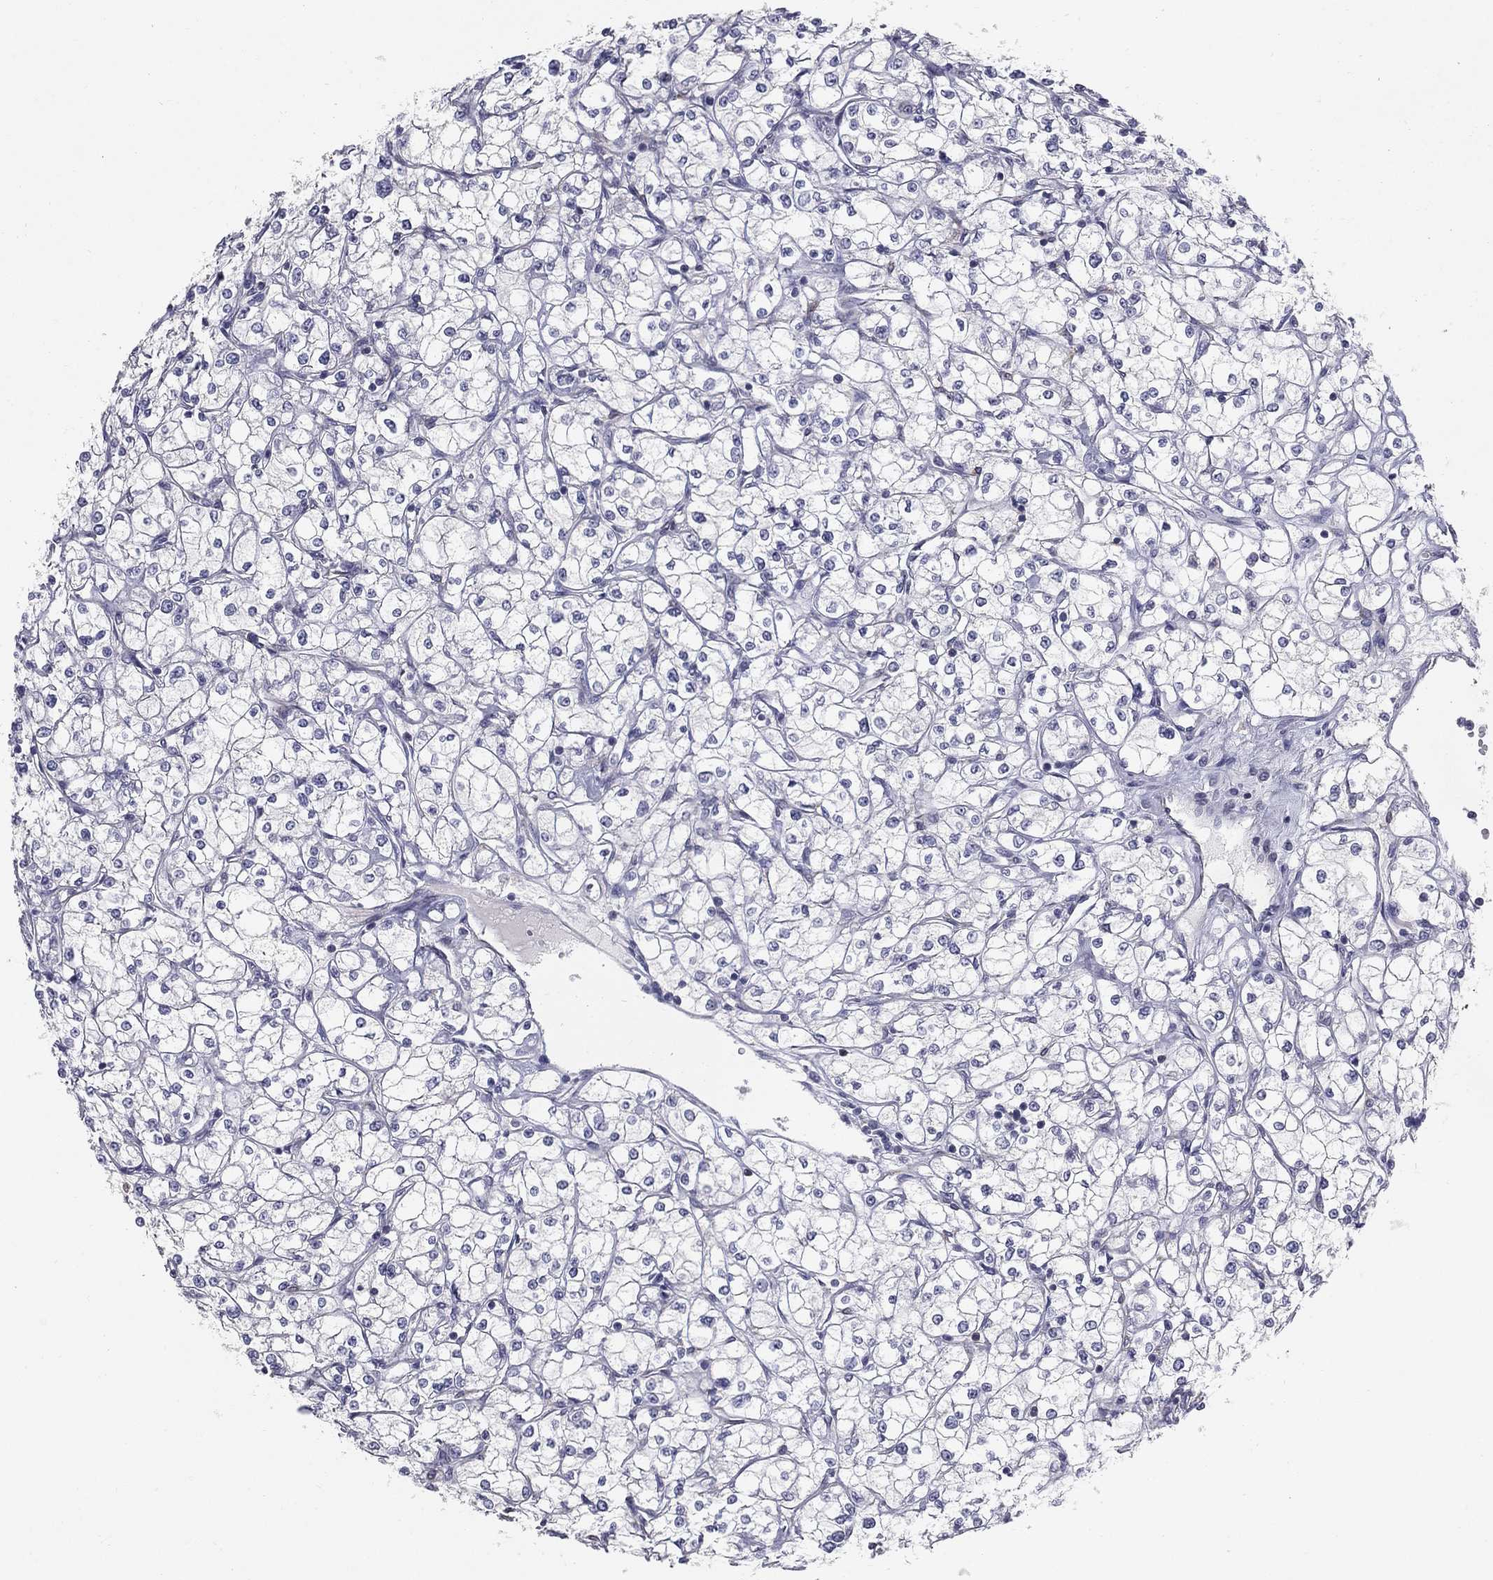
{"staining": {"intensity": "negative", "quantity": "none", "location": "none"}, "tissue": "renal cancer", "cell_type": "Tumor cells", "image_type": "cancer", "snomed": [{"axis": "morphology", "description": "Adenocarcinoma, NOS"}, {"axis": "topography", "description": "Kidney"}], "caption": "Tumor cells show no significant expression in renal adenocarcinoma.", "gene": "NTRK2", "patient": {"sex": "male", "age": 67}}